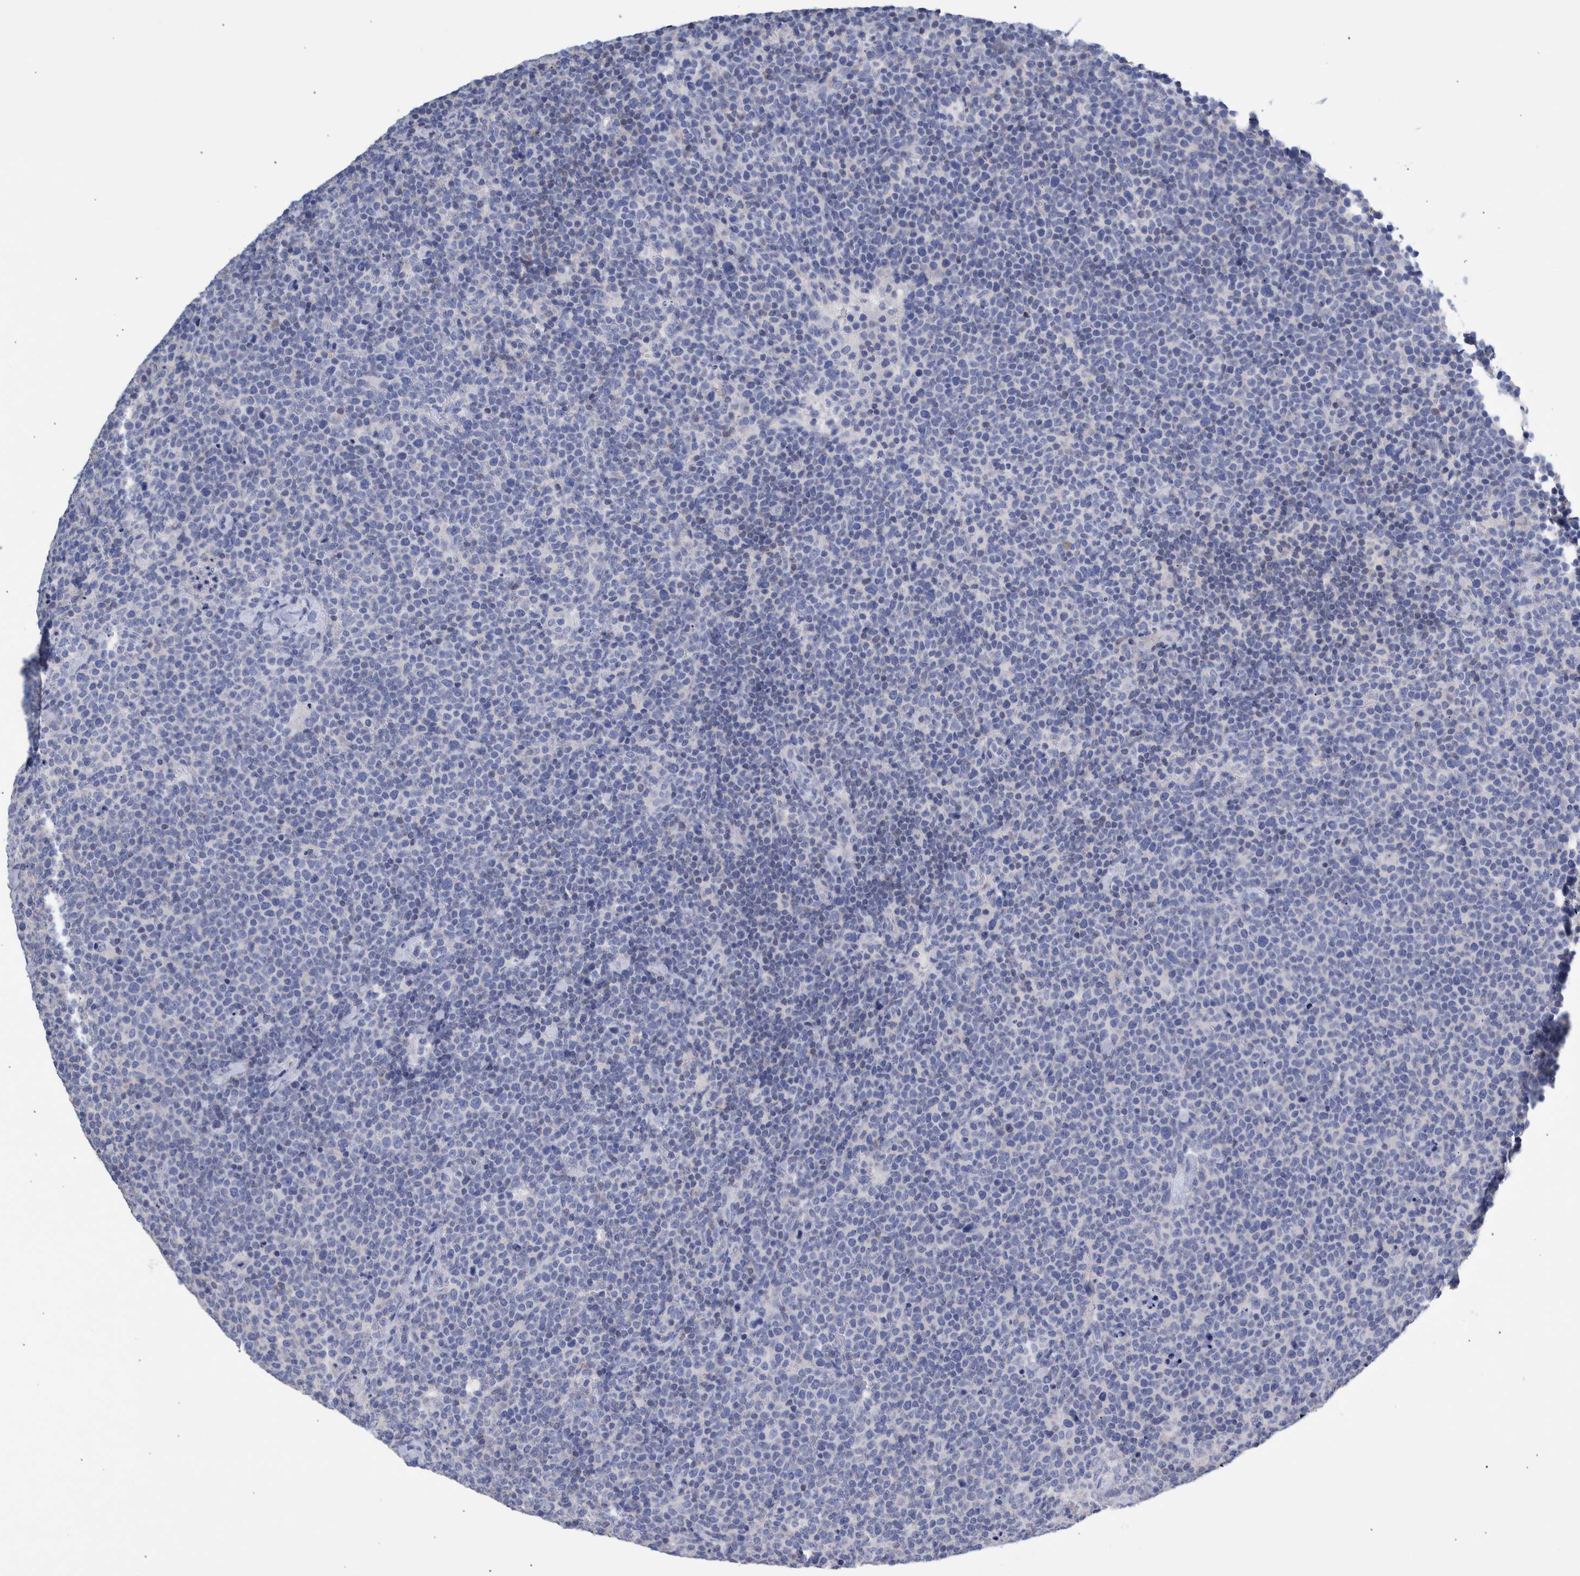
{"staining": {"intensity": "negative", "quantity": "none", "location": "none"}, "tissue": "lymphoma", "cell_type": "Tumor cells", "image_type": "cancer", "snomed": [{"axis": "morphology", "description": "Malignant lymphoma, non-Hodgkin's type, High grade"}, {"axis": "topography", "description": "Lymph node"}], "caption": "A high-resolution image shows IHC staining of lymphoma, which demonstrates no significant expression in tumor cells.", "gene": "PPP3CC", "patient": {"sex": "male", "age": 61}}